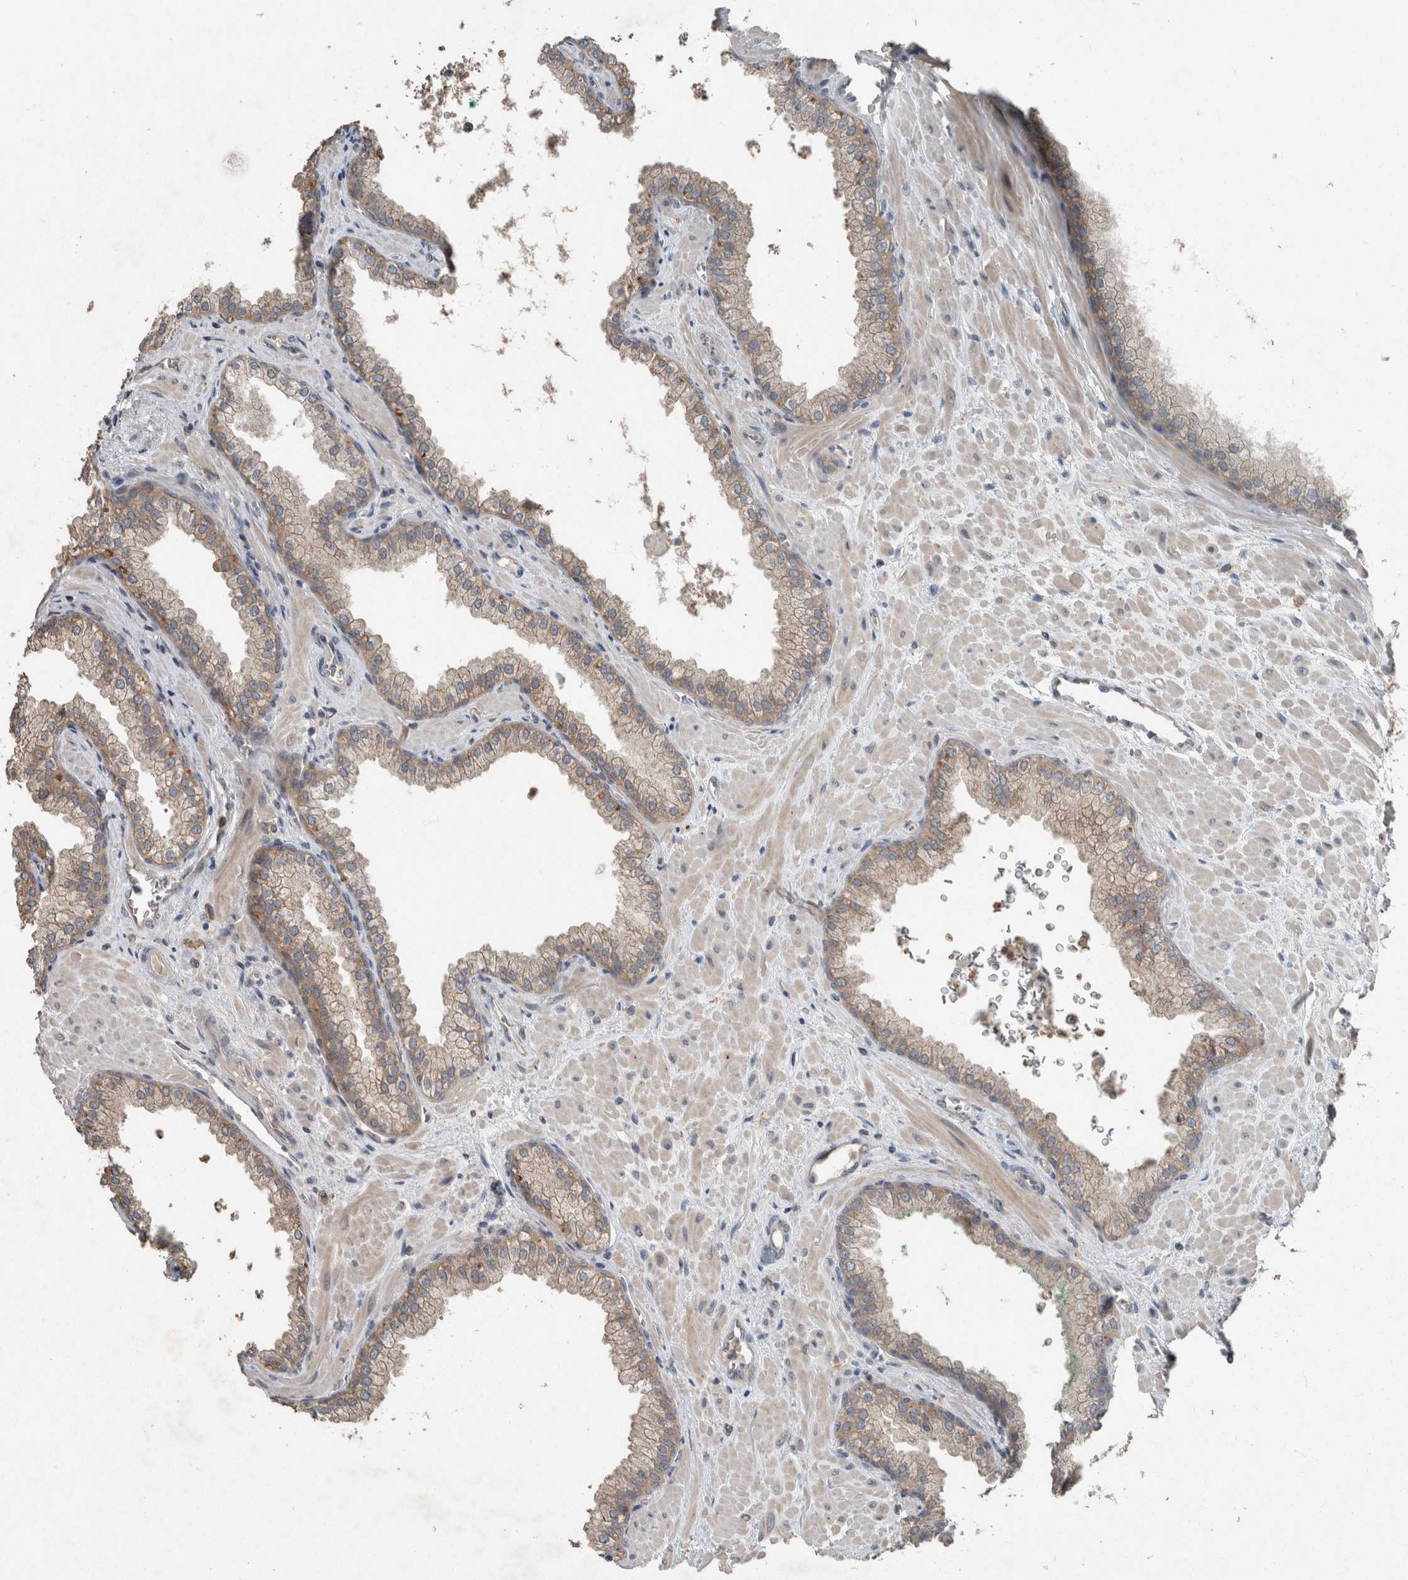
{"staining": {"intensity": "weak", "quantity": ">75%", "location": "cytoplasmic/membranous"}, "tissue": "prostate cancer", "cell_type": "Tumor cells", "image_type": "cancer", "snomed": [{"axis": "morphology", "description": "Adenocarcinoma, Low grade"}, {"axis": "topography", "description": "Prostate"}], "caption": "Human prostate cancer (low-grade adenocarcinoma) stained with a protein marker exhibits weak staining in tumor cells.", "gene": "KNTC1", "patient": {"sex": "male", "age": 71}}